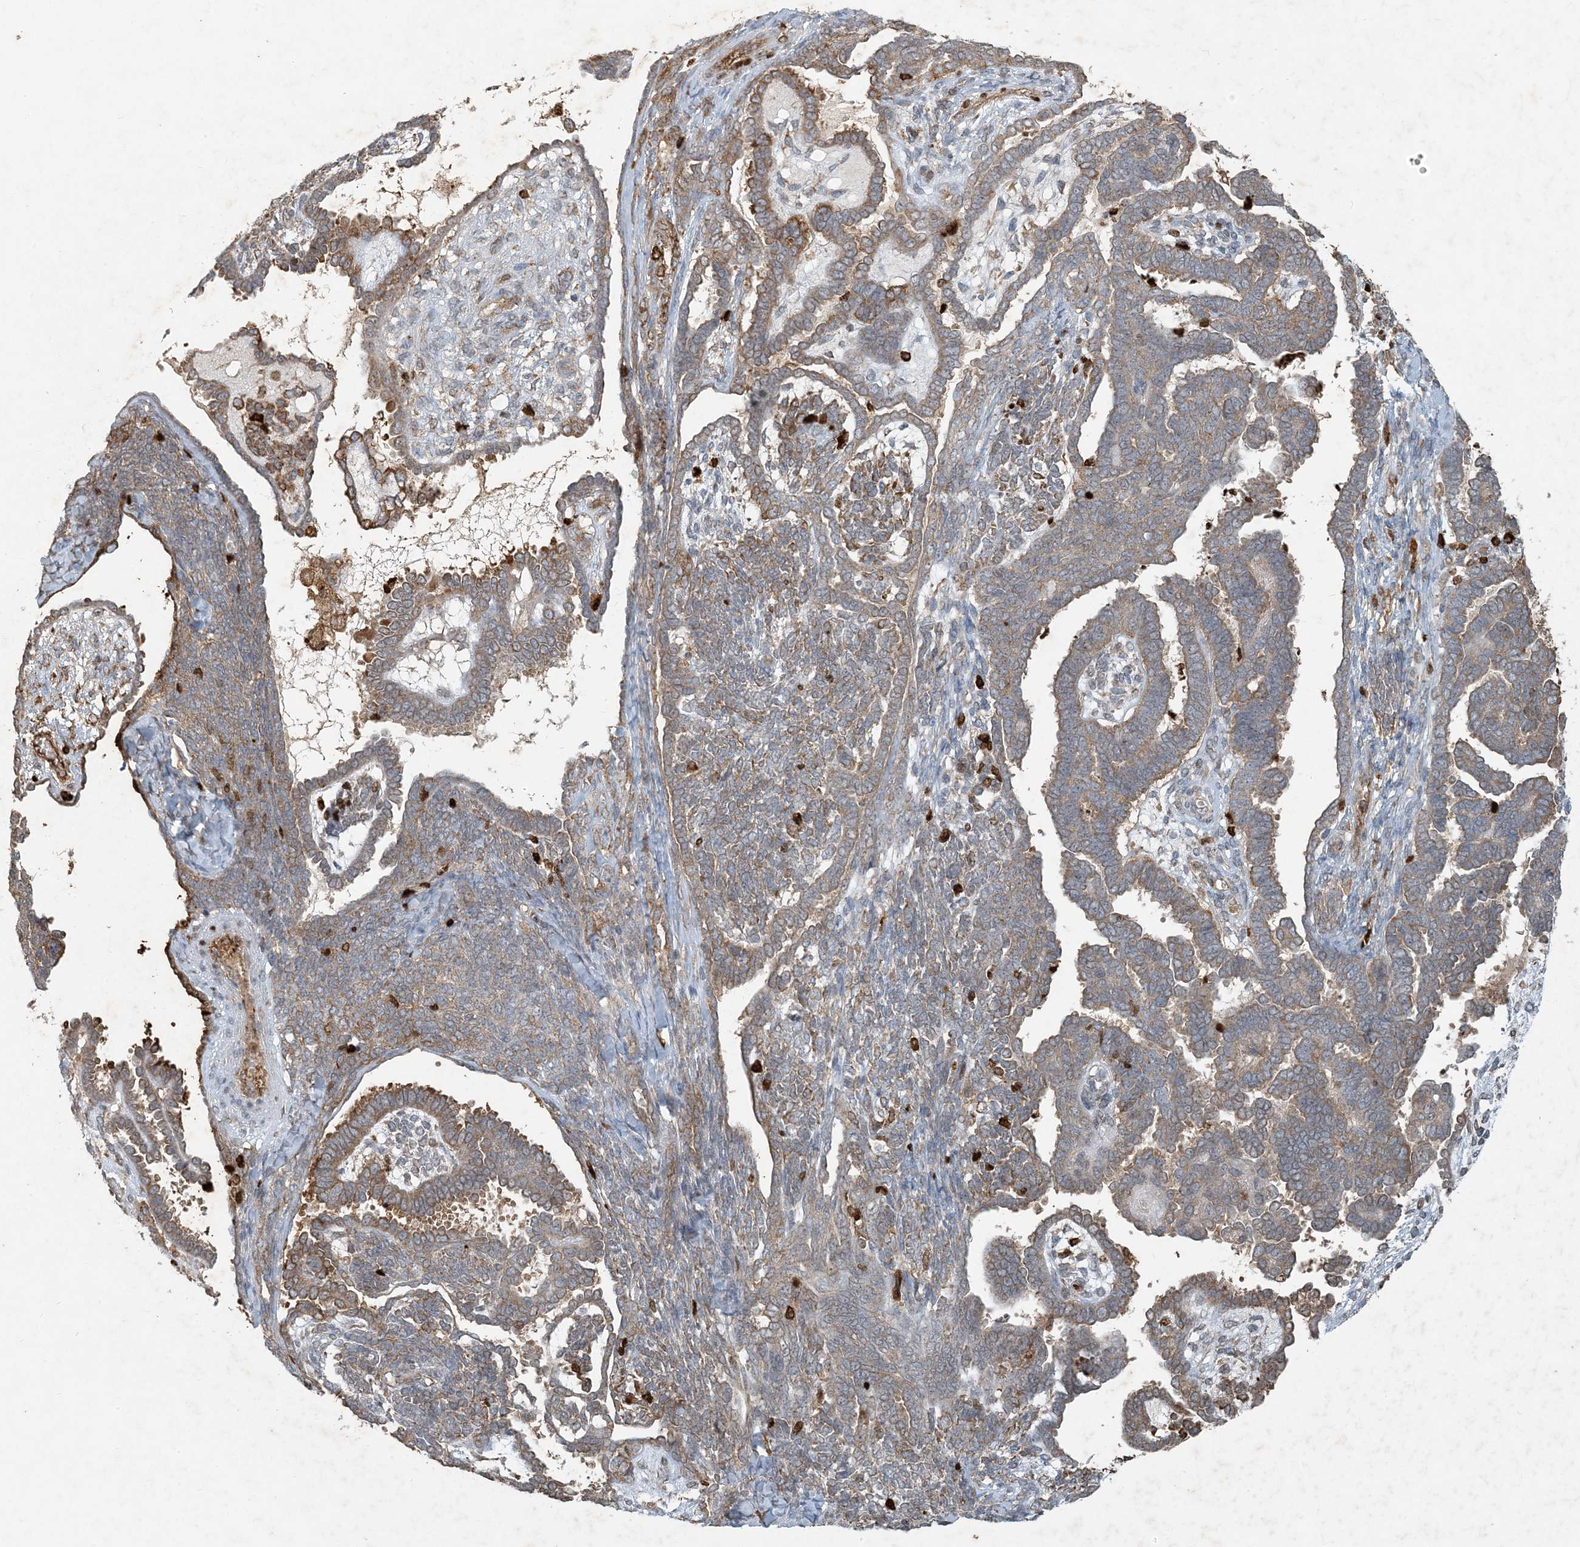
{"staining": {"intensity": "moderate", "quantity": ">75%", "location": "cytoplasmic/membranous"}, "tissue": "endometrial cancer", "cell_type": "Tumor cells", "image_type": "cancer", "snomed": [{"axis": "morphology", "description": "Neoplasm, malignant, NOS"}, {"axis": "topography", "description": "Endometrium"}], "caption": "Protein expression analysis of human endometrial cancer reveals moderate cytoplasmic/membranous positivity in about >75% of tumor cells.", "gene": "MCOLN1", "patient": {"sex": "female", "age": 74}}